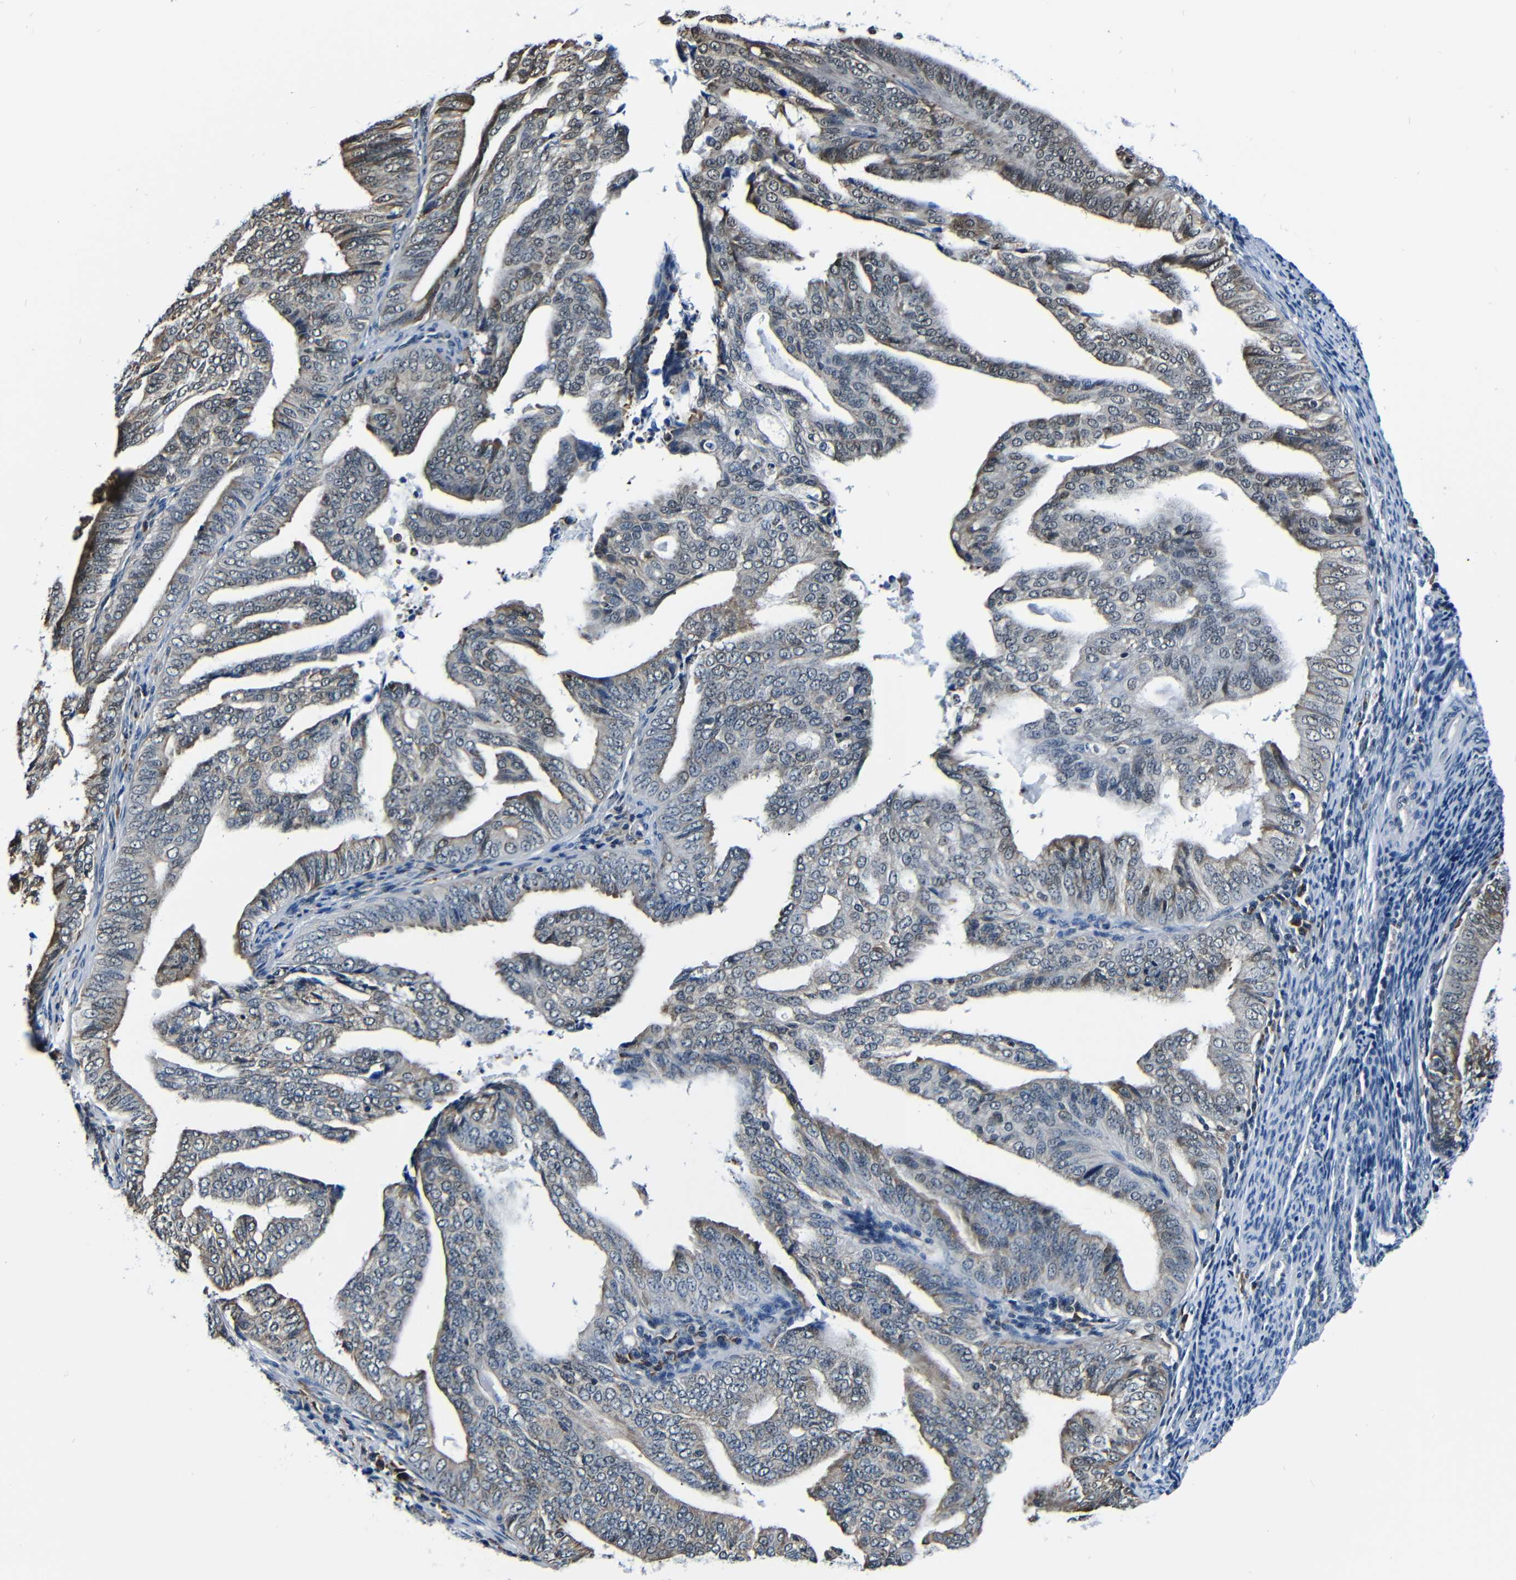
{"staining": {"intensity": "moderate", "quantity": "25%-75%", "location": "cytoplasmic/membranous"}, "tissue": "endometrial cancer", "cell_type": "Tumor cells", "image_type": "cancer", "snomed": [{"axis": "morphology", "description": "Adenocarcinoma, NOS"}, {"axis": "topography", "description": "Endometrium"}], "caption": "A brown stain labels moderate cytoplasmic/membranous staining of a protein in endometrial adenocarcinoma tumor cells.", "gene": "NCBP3", "patient": {"sex": "female", "age": 58}}